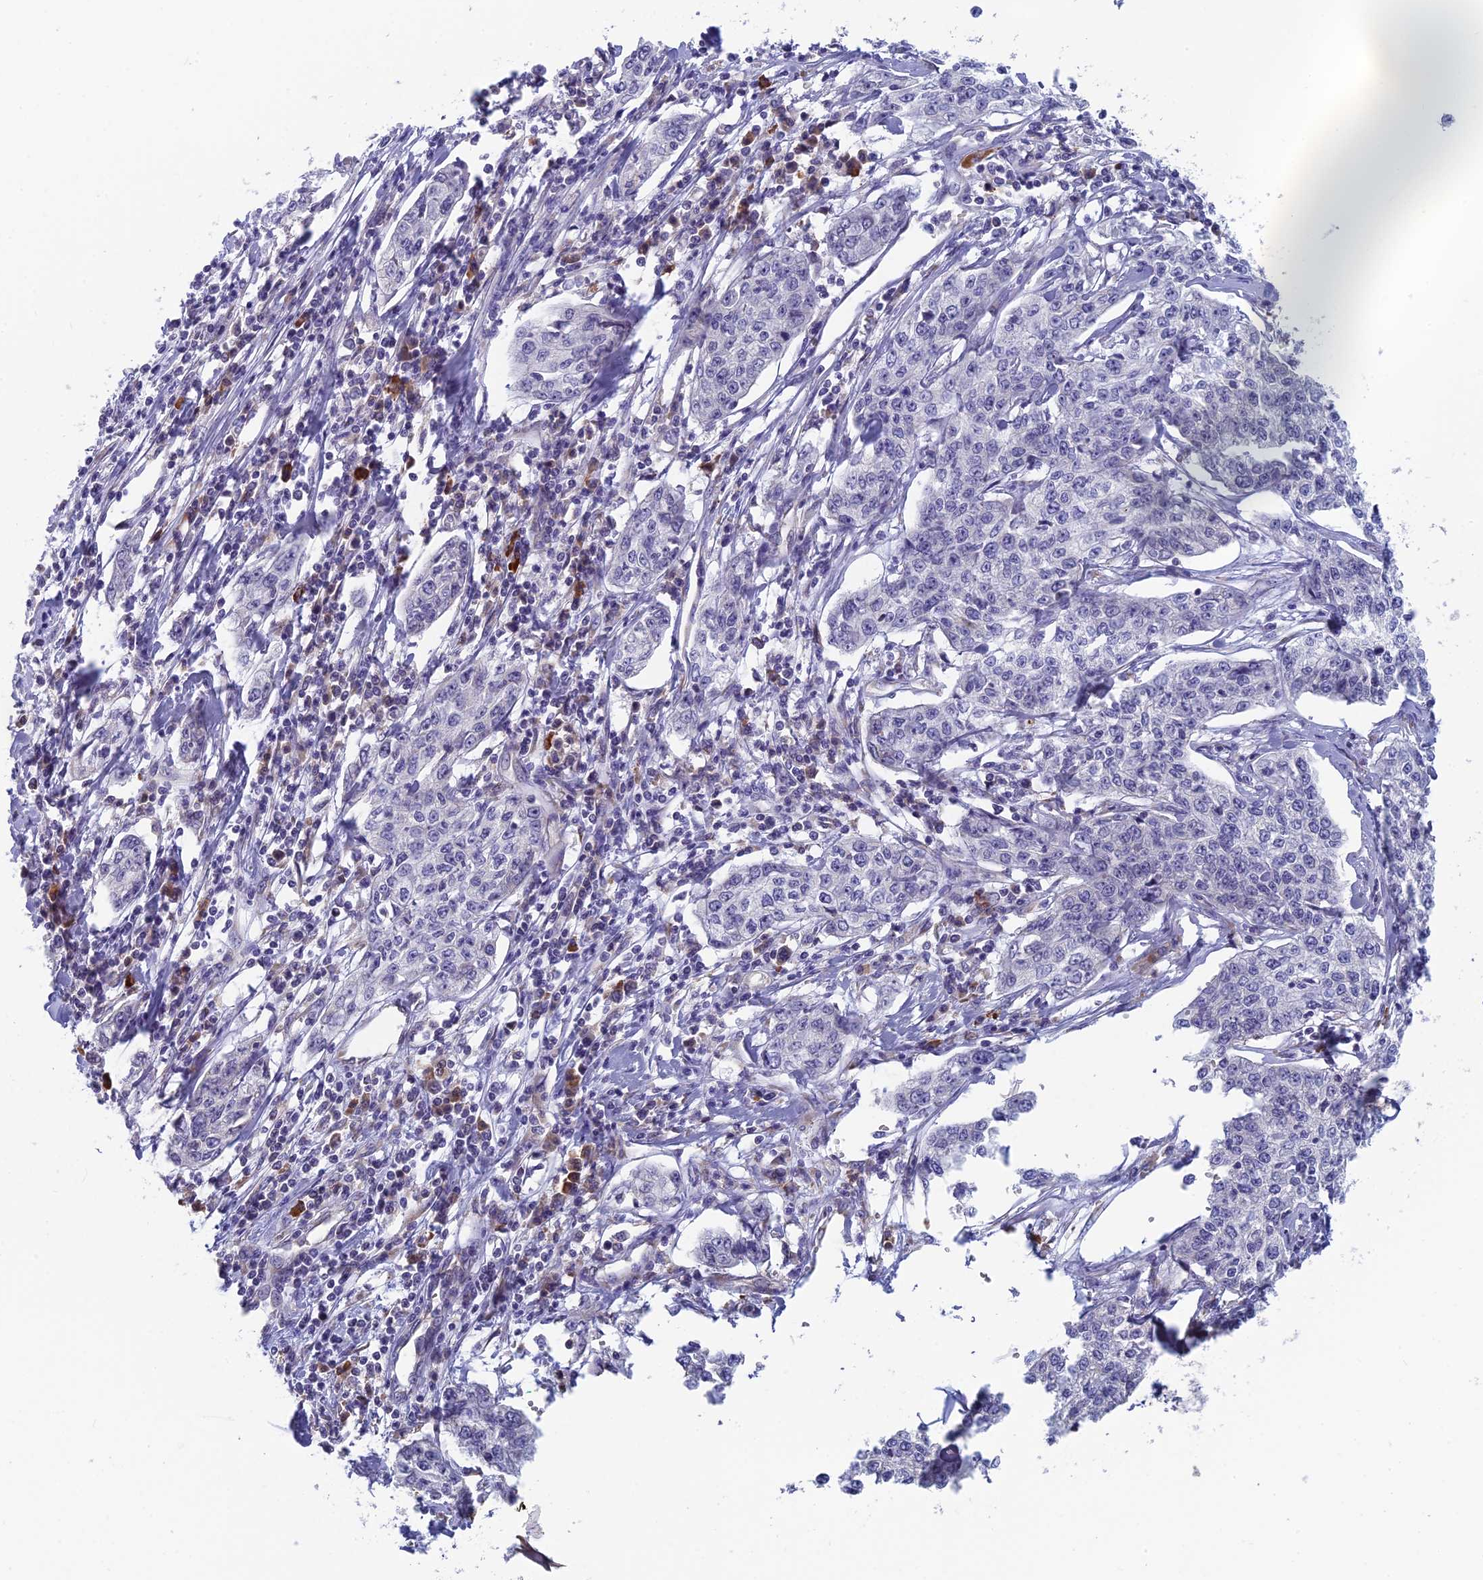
{"staining": {"intensity": "negative", "quantity": "none", "location": "none"}, "tissue": "cervical cancer", "cell_type": "Tumor cells", "image_type": "cancer", "snomed": [{"axis": "morphology", "description": "Squamous cell carcinoma, NOS"}, {"axis": "topography", "description": "Cervix"}], "caption": "An immunohistochemistry histopathology image of cervical cancer is shown. There is no staining in tumor cells of cervical cancer. Brightfield microscopy of immunohistochemistry stained with DAB (brown) and hematoxylin (blue), captured at high magnification.", "gene": "MRI1", "patient": {"sex": "female", "age": 35}}